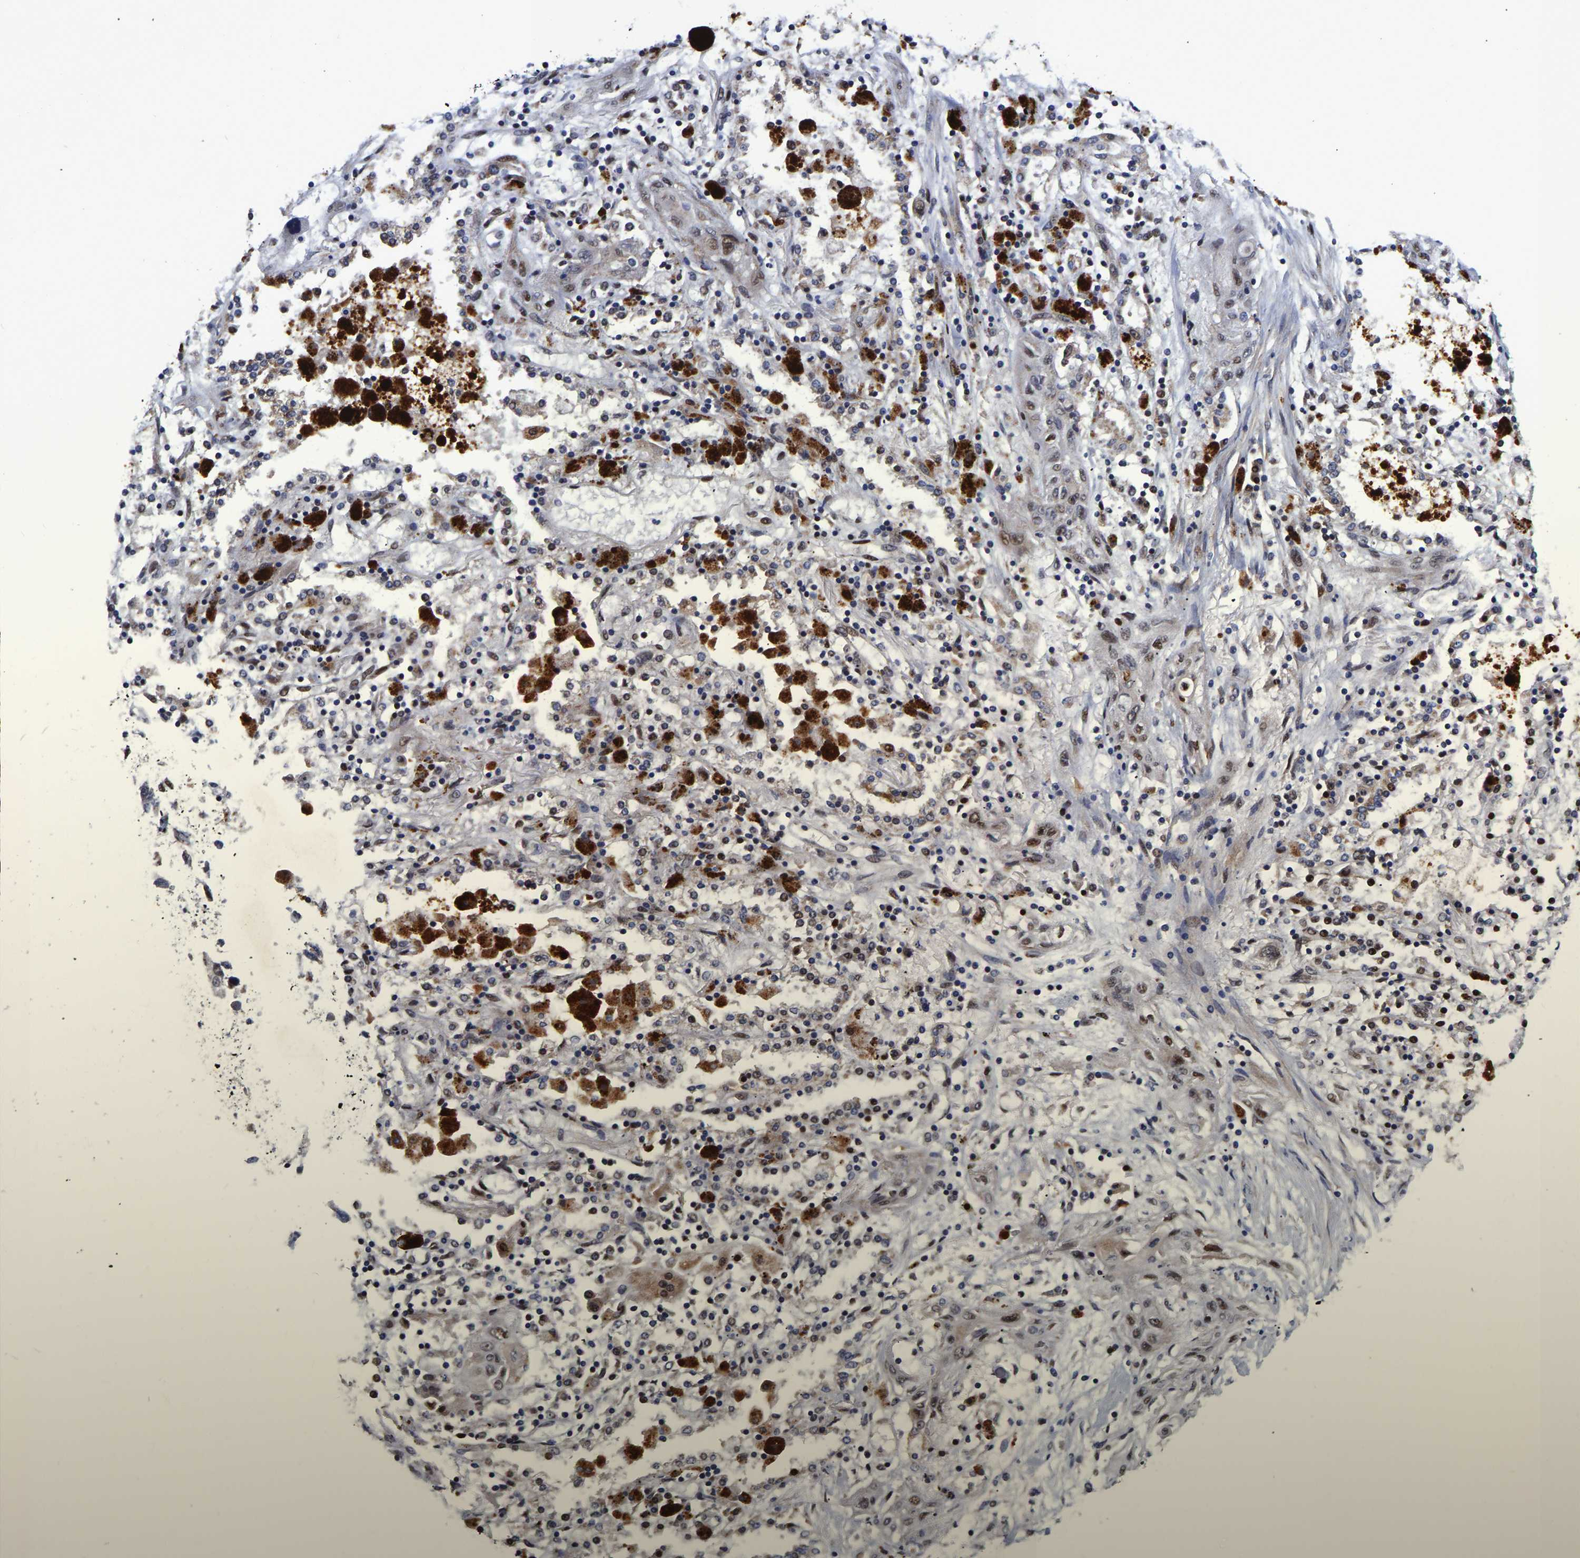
{"staining": {"intensity": "moderate", "quantity": ">75%", "location": "nuclear"}, "tissue": "lung cancer", "cell_type": "Tumor cells", "image_type": "cancer", "snomed": [{"axis": "morphology", "description": "Squamous cell carcinoma, NOS"}, {"axis": "topography", "description": "Lung"}], "caption": "Lung cancer (squamous cell carcinoma) stained for a protein demonstrates moderate nuclear positivity in tumor cells.", "gene": "JUNB", "patient": {"sex": "female", "age": 47}}